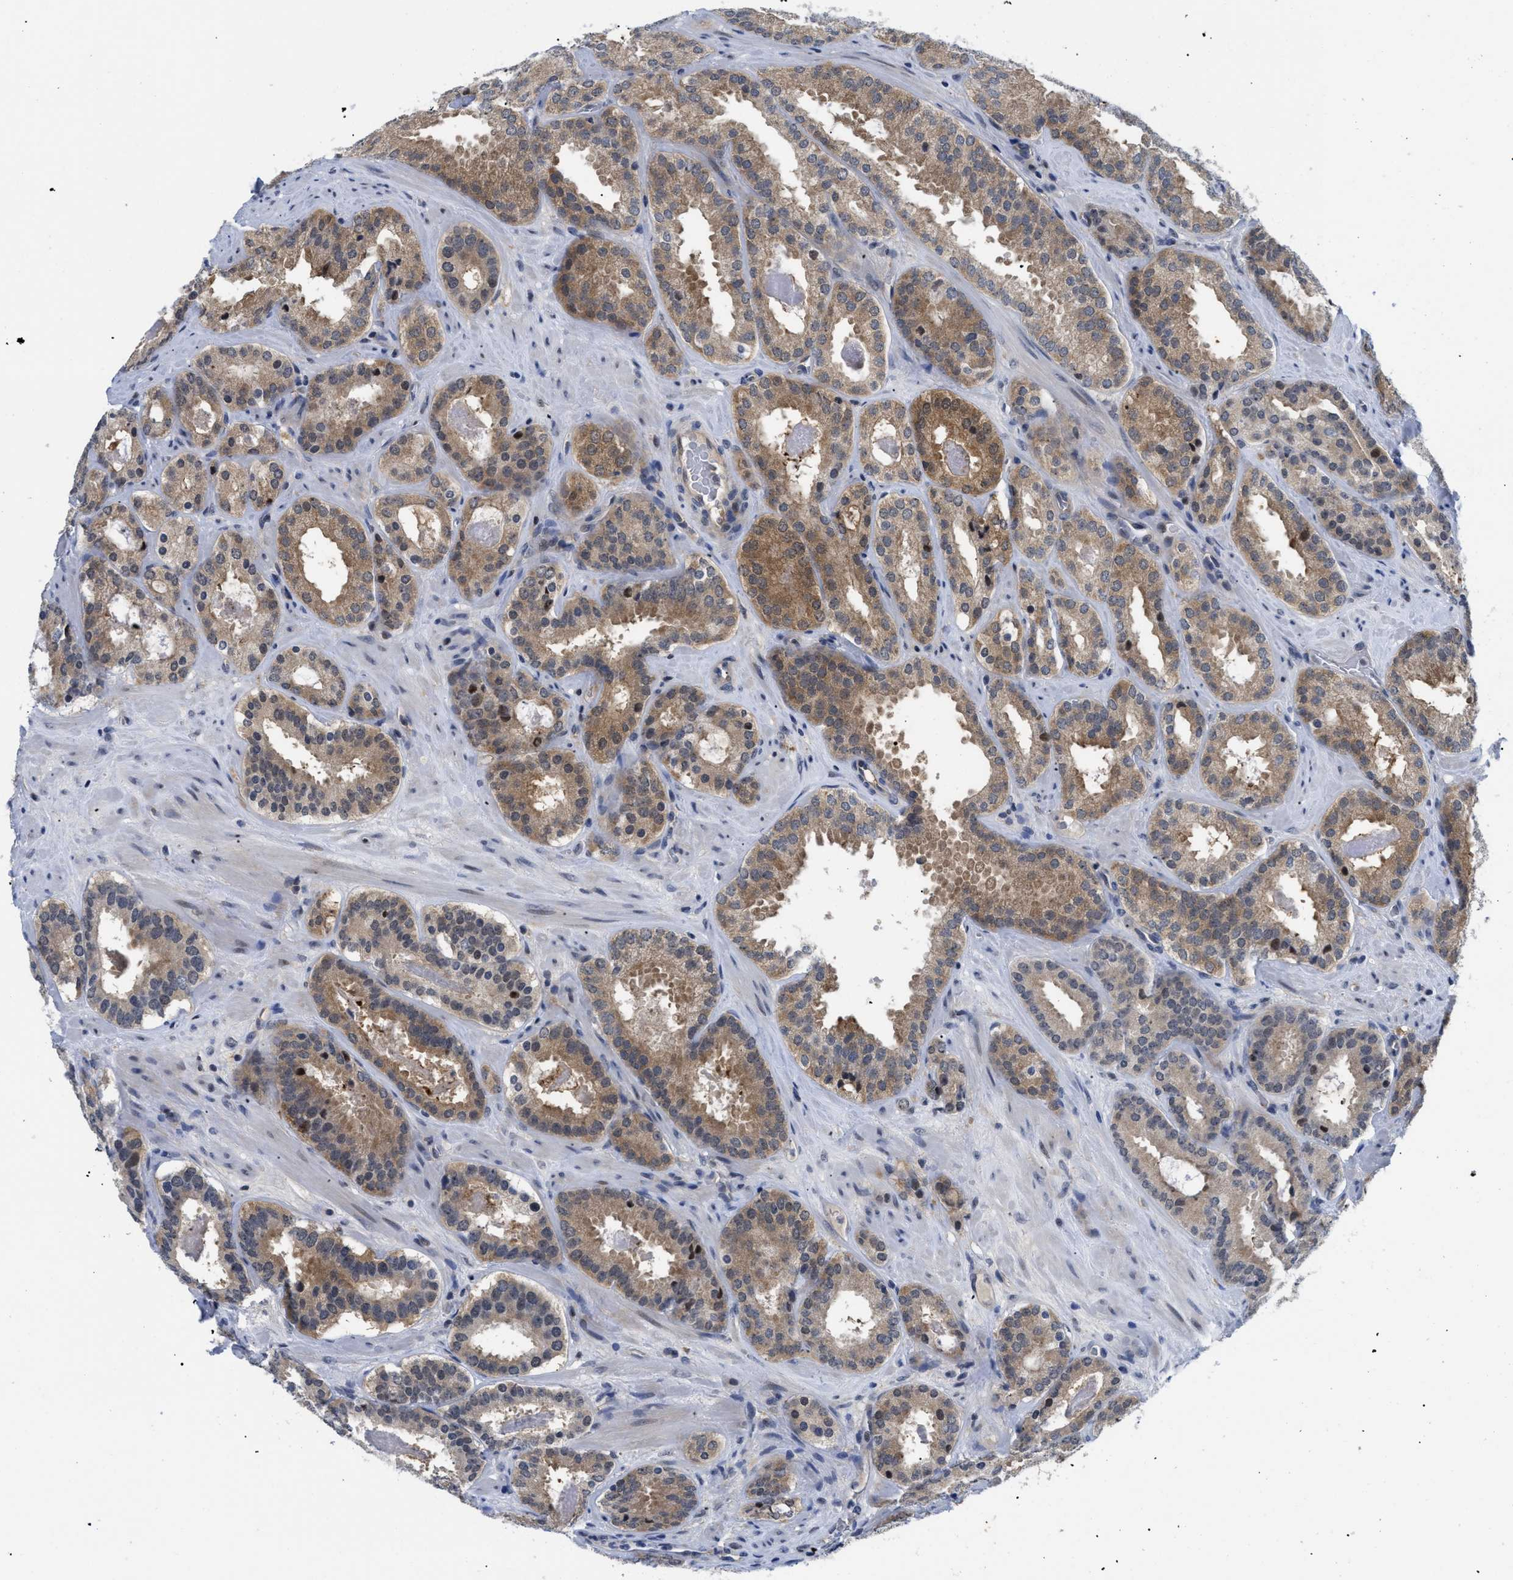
{"staining": {"intensity": "moderate", "quantity": ">75%", "location": "cytoplasmic/membranous"}, "tissue": "prostate cancer", "cell_type": "Tumor cells", "image_type": "cancer", "snomed": [{"axis": "morphology", "description": "Adenocarcinoma, Low grade"}, {"axis": "topography", "description": "Prostate"}], "caption": "Protein staining by immunohistochemistry (IHC) reveals moderate cytoplasmic/membranous staining in approximately >75% of tumor cells in prostate low-grade adenocarcinoma. The staining was performed using DAB to visualize the protein expression in brown, while the nuclei were stained in blue with hematoxylin (Magnification: 20x).", "gene": "SLC29A2", "patient": {"sex": "male", "age": 69}}